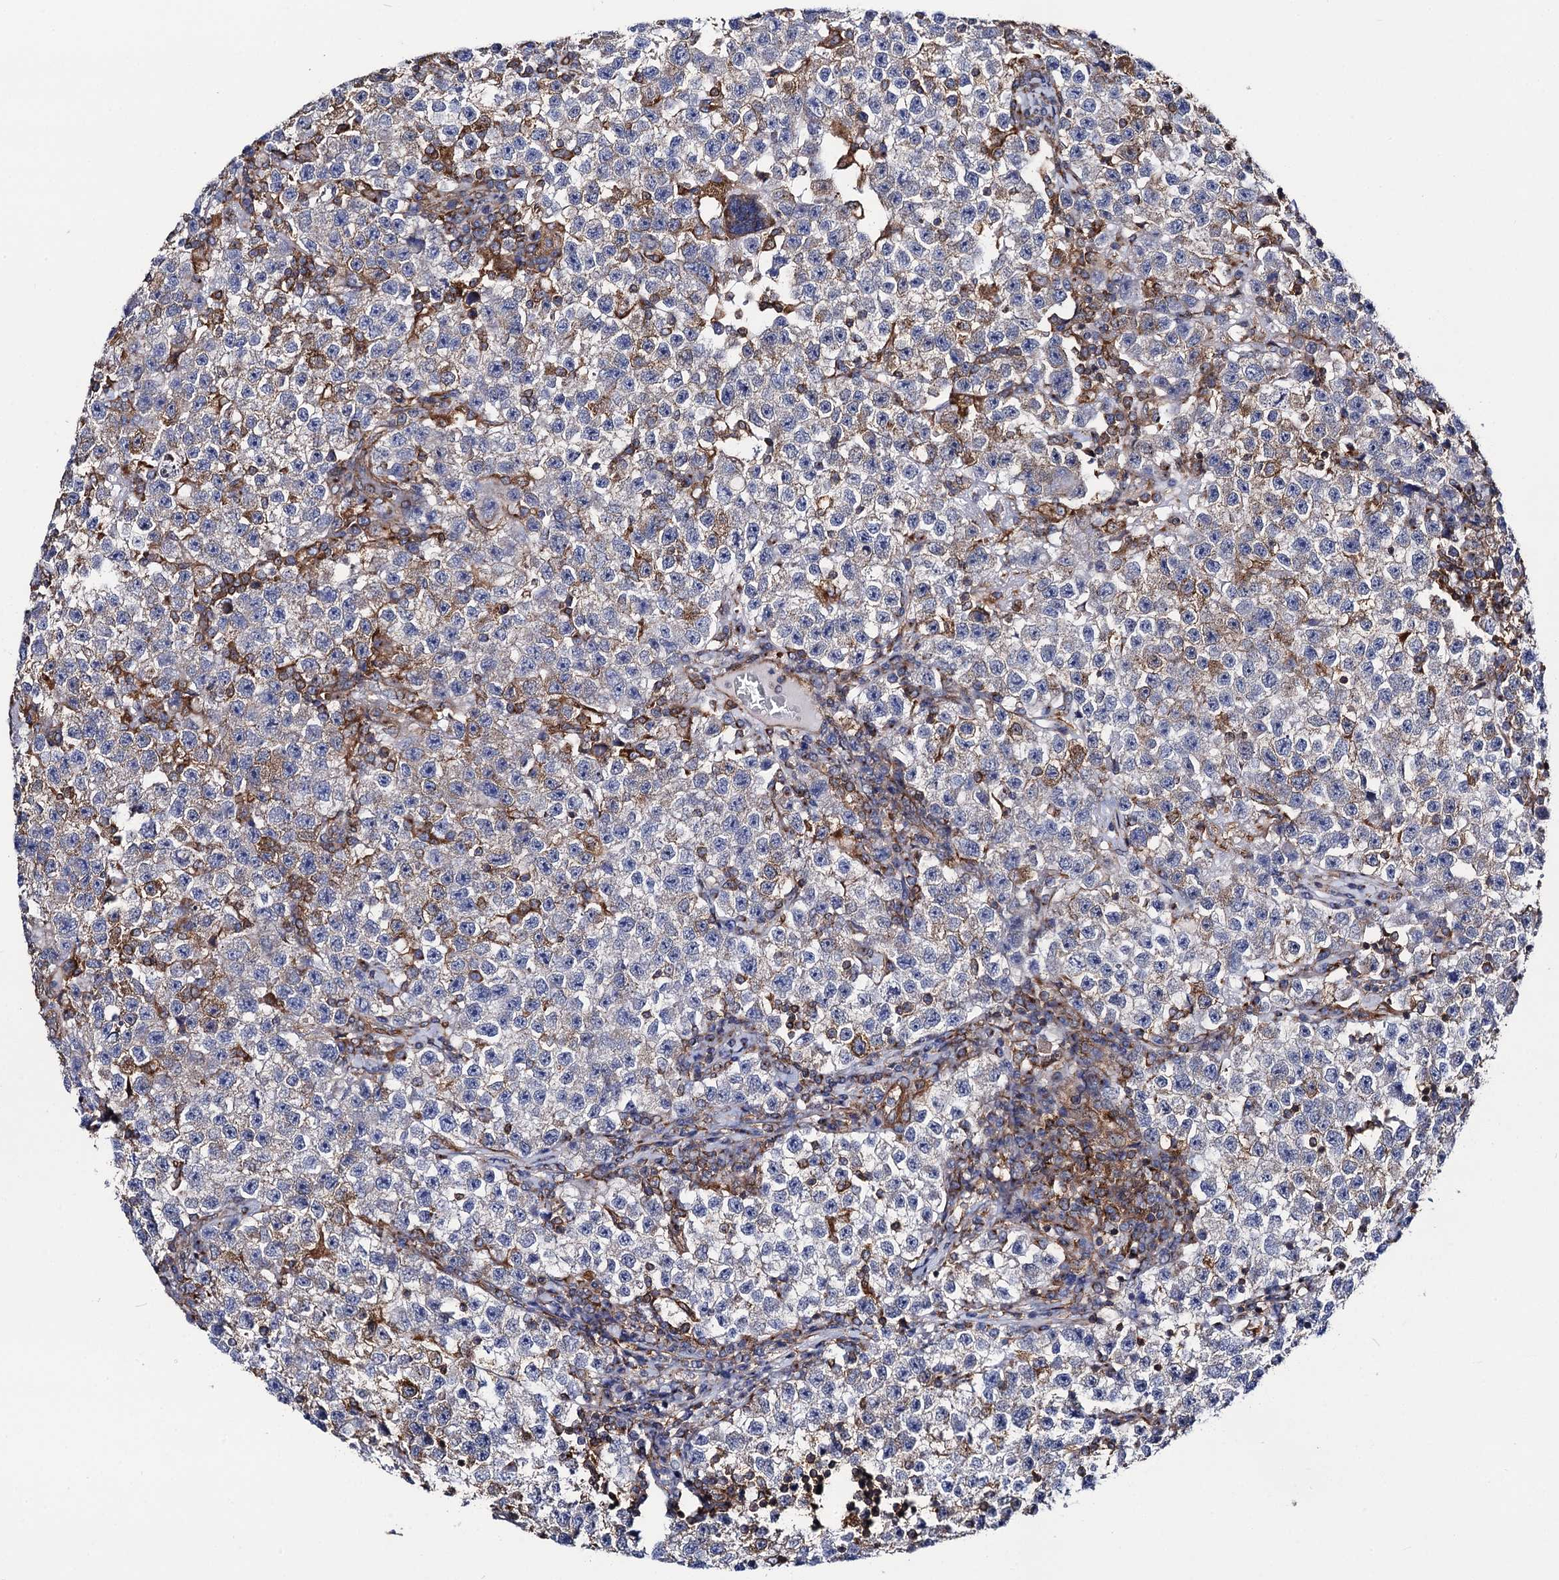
{"staining": {"intensity": "negative", "quantity": "none", "location": "none"}, "tissue": "testis cancer", "cell_type": "Tumor cells", "image_type": "cancer", "snomed": [{"axis": "morphology", "description": "Seminoma, NOS"}, {"axis": "topography", "description": "Testis"}], "caption": "Immunohistochemical staining of human testis seminoma displays no significant positivity in tumor cells. The staining is performed using DAB (3,3'-diaminobenzidine) brown chromogen with nuclei counter-stained in using hematoxylin.", "gene": "DYDC1", "patient": {"sex": "male", "age": 22}}